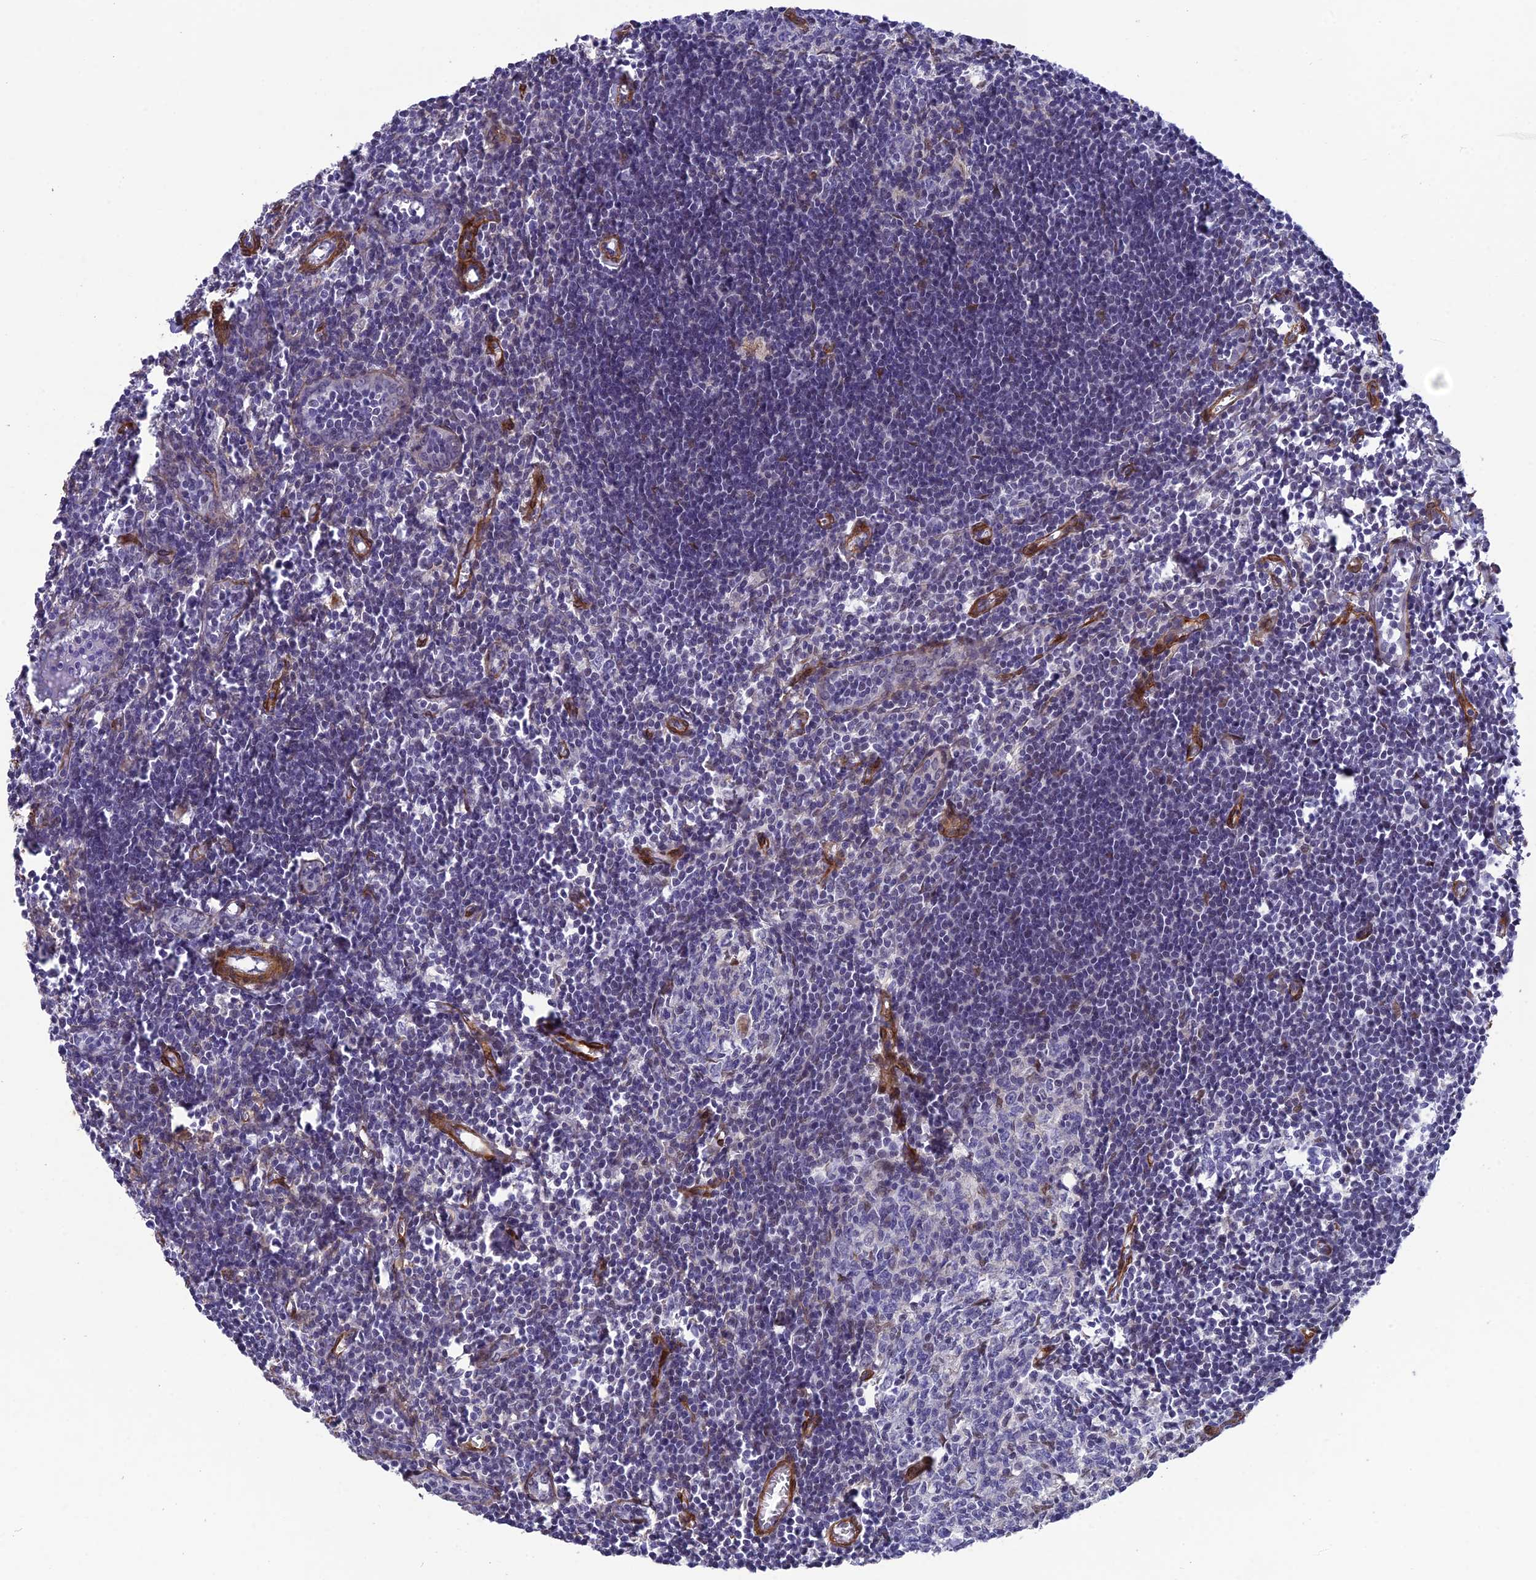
{"staining": {"intensity": "negative", "quantity": "none", "location": "none"}, "tissue": "lymph node", "cell_type": "Germinal center cells", "image_type": "normal", "snomed": [{"axis": "morphology", "description": "Normal tissue, NOS"}, {"axis": "morphology", "description": "Malignant melanoma, Metastatic site"}, {"axis": "topography", "description": "Lymph node"}], "caption": "Immunohistochemistry image of benign human lymph node stained for a protein (brown), which shows no expression in germinal center cells. The staining was performed using DAB to visualize the protein expression in brown, while the nuclei were stained in blue with hematoxylin (Magnification: 20x).", "gene": "TNS1", "patient": {"sex": "male", "age": 41}}